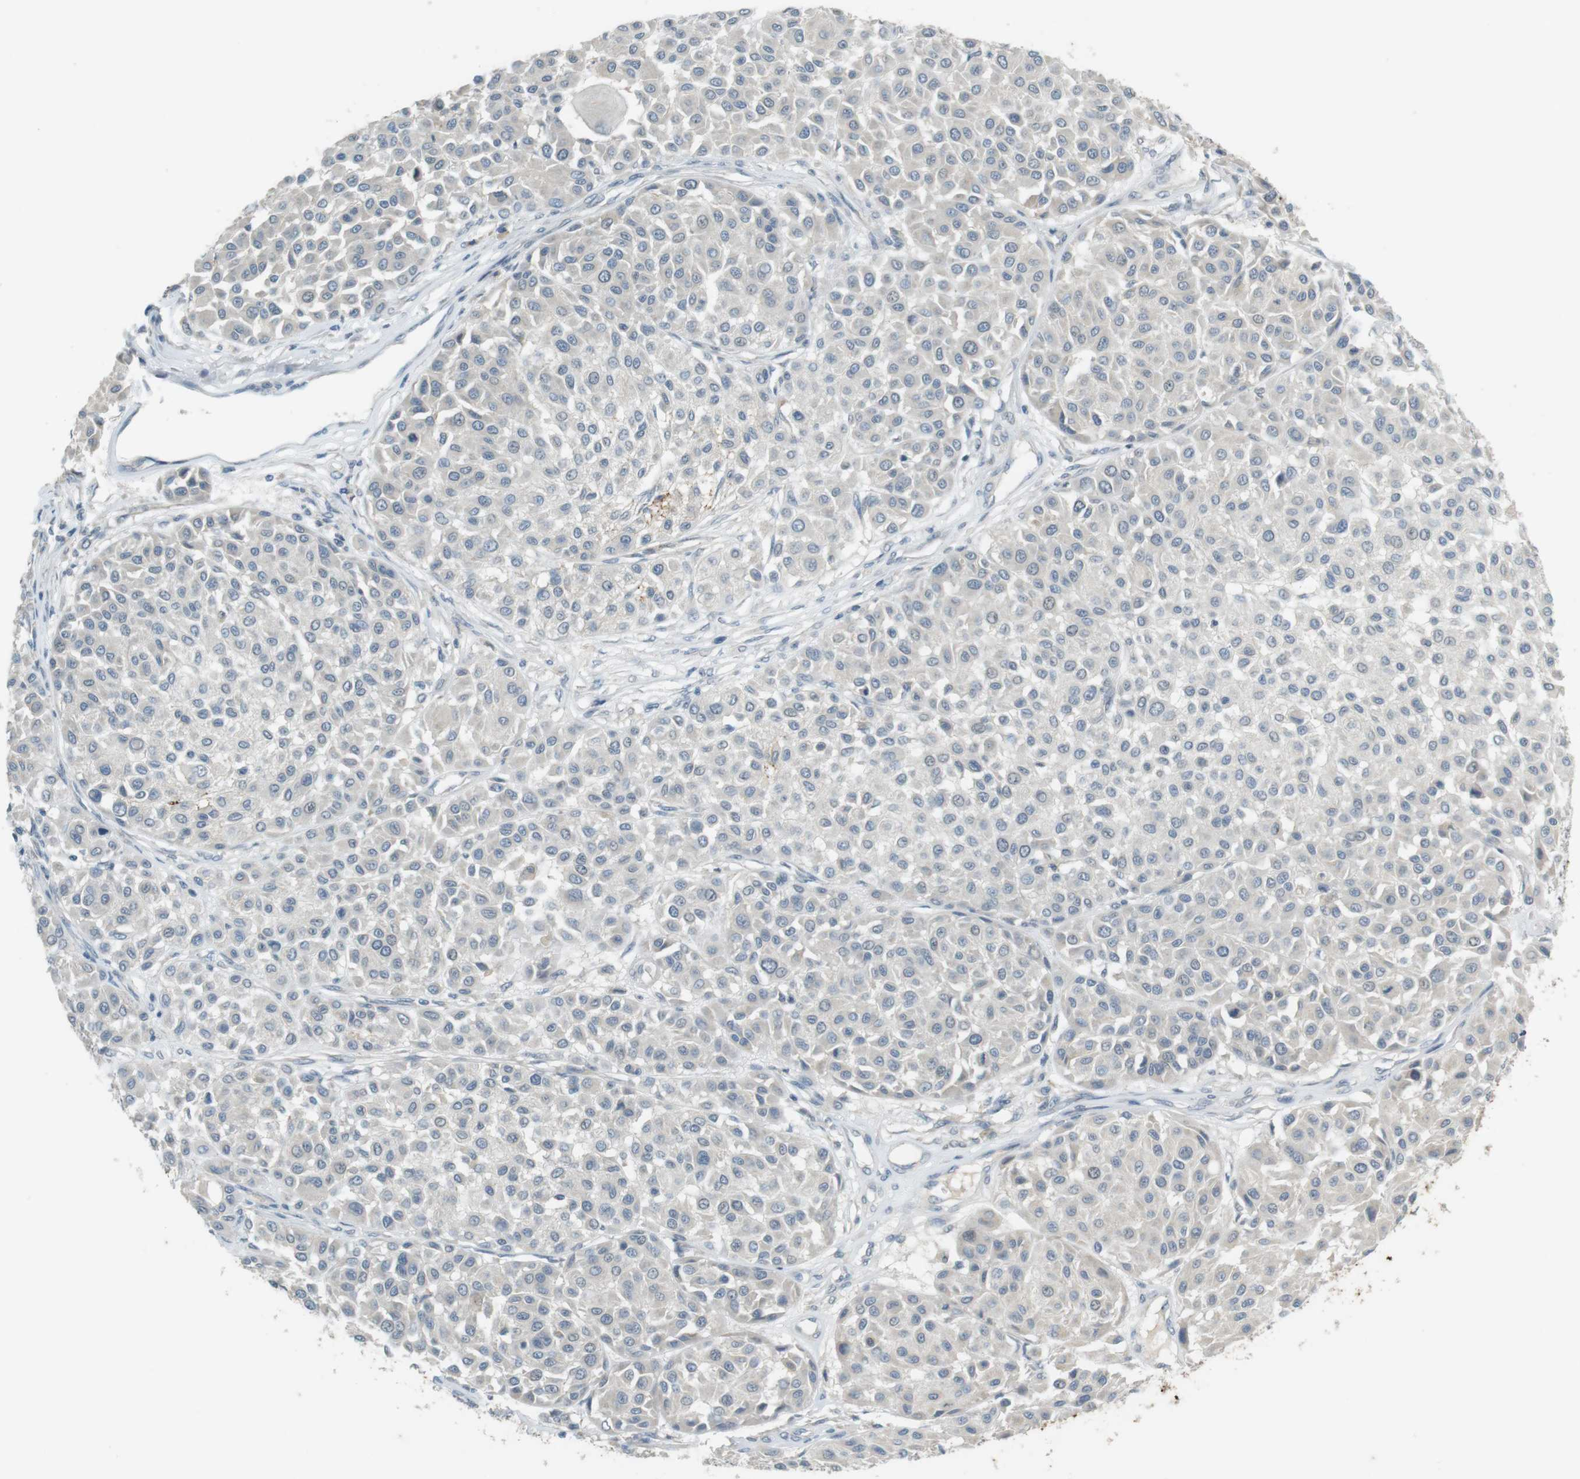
{"staining": {"intensity": "negative", "quantity": "none", "location": "none"}, "tissue": "melanoma", "cell_type": "Tumor cells", "image_type": "cancer", "snomed": [{"axis": "morphology", "description": "Malignant melanoma, Metastatic site"}, {"axis": "topography", "description": "Soft tissue"}], "caption": "Immunohistochemistry (IHC) image of human malignant melanoma (metastatic site) stained for a protein (brown), which displays no positivity in tumor cells. (IHC, brightfield microscopy, high magnification).", "gene": "MUC5B", "patient": {"sex": "male", "age": 41}}